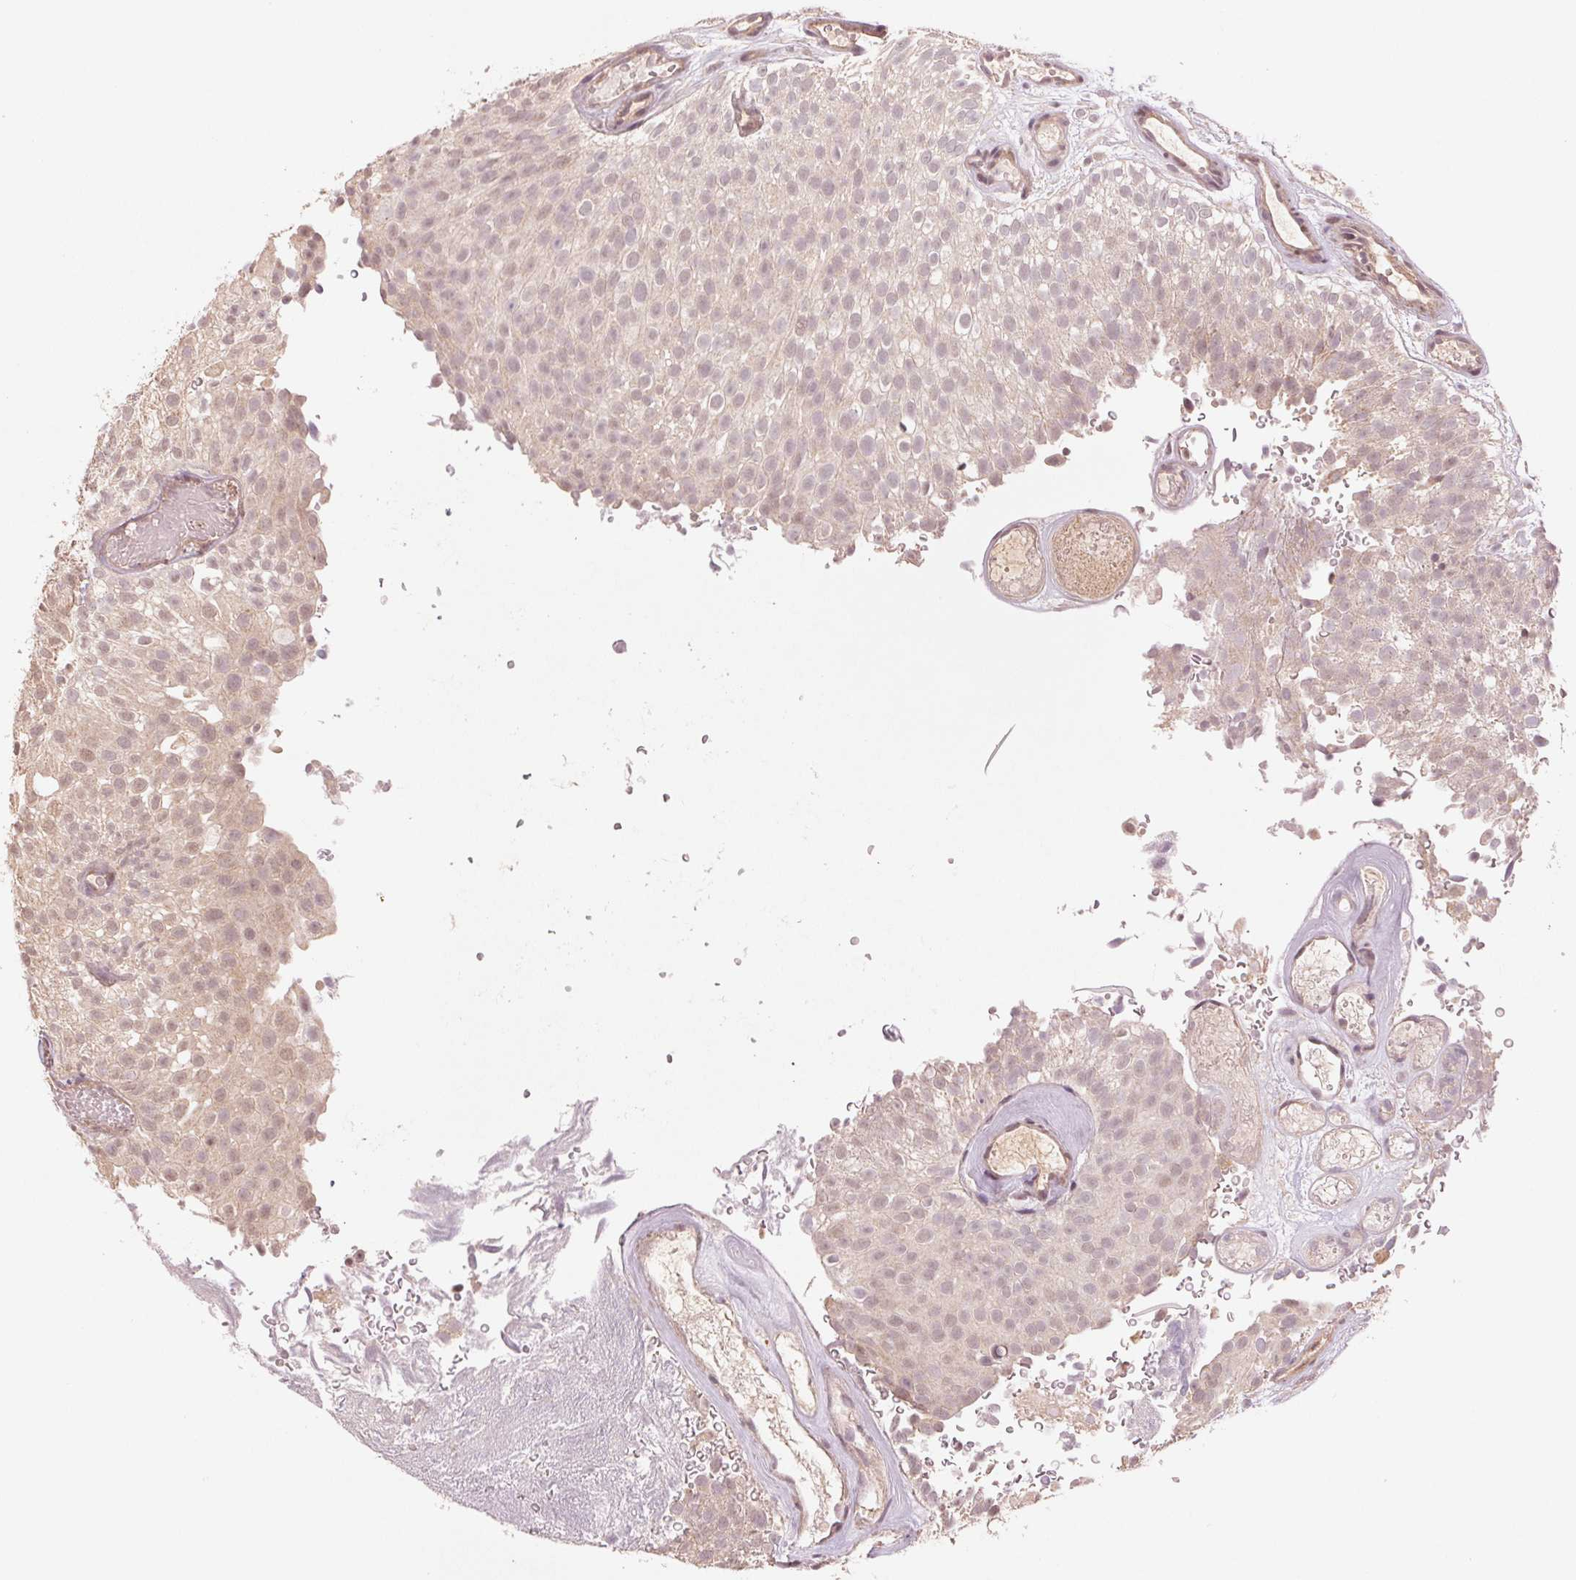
{"staining": {"intensity": "weak", "quantity": "<25%", "location": "cytoplasmic/membranous"}, "tissue": "urothelial cancer", "cell_type": "Tumor cells", "image_type": "cancer", "snomed": [{"axis": "morphology", "description": "Urothelial carcinoma, Low grade"}, {"axis": "topography", "description": "Urinary bladder"}], "caption": "The histopathology image exhibits no staining of tumor cells in low-grade urothelial carcinoma. Nuclei are stained in blue.", "gene": "PPIA", "patient": {"sex": "male", "age": 78}}